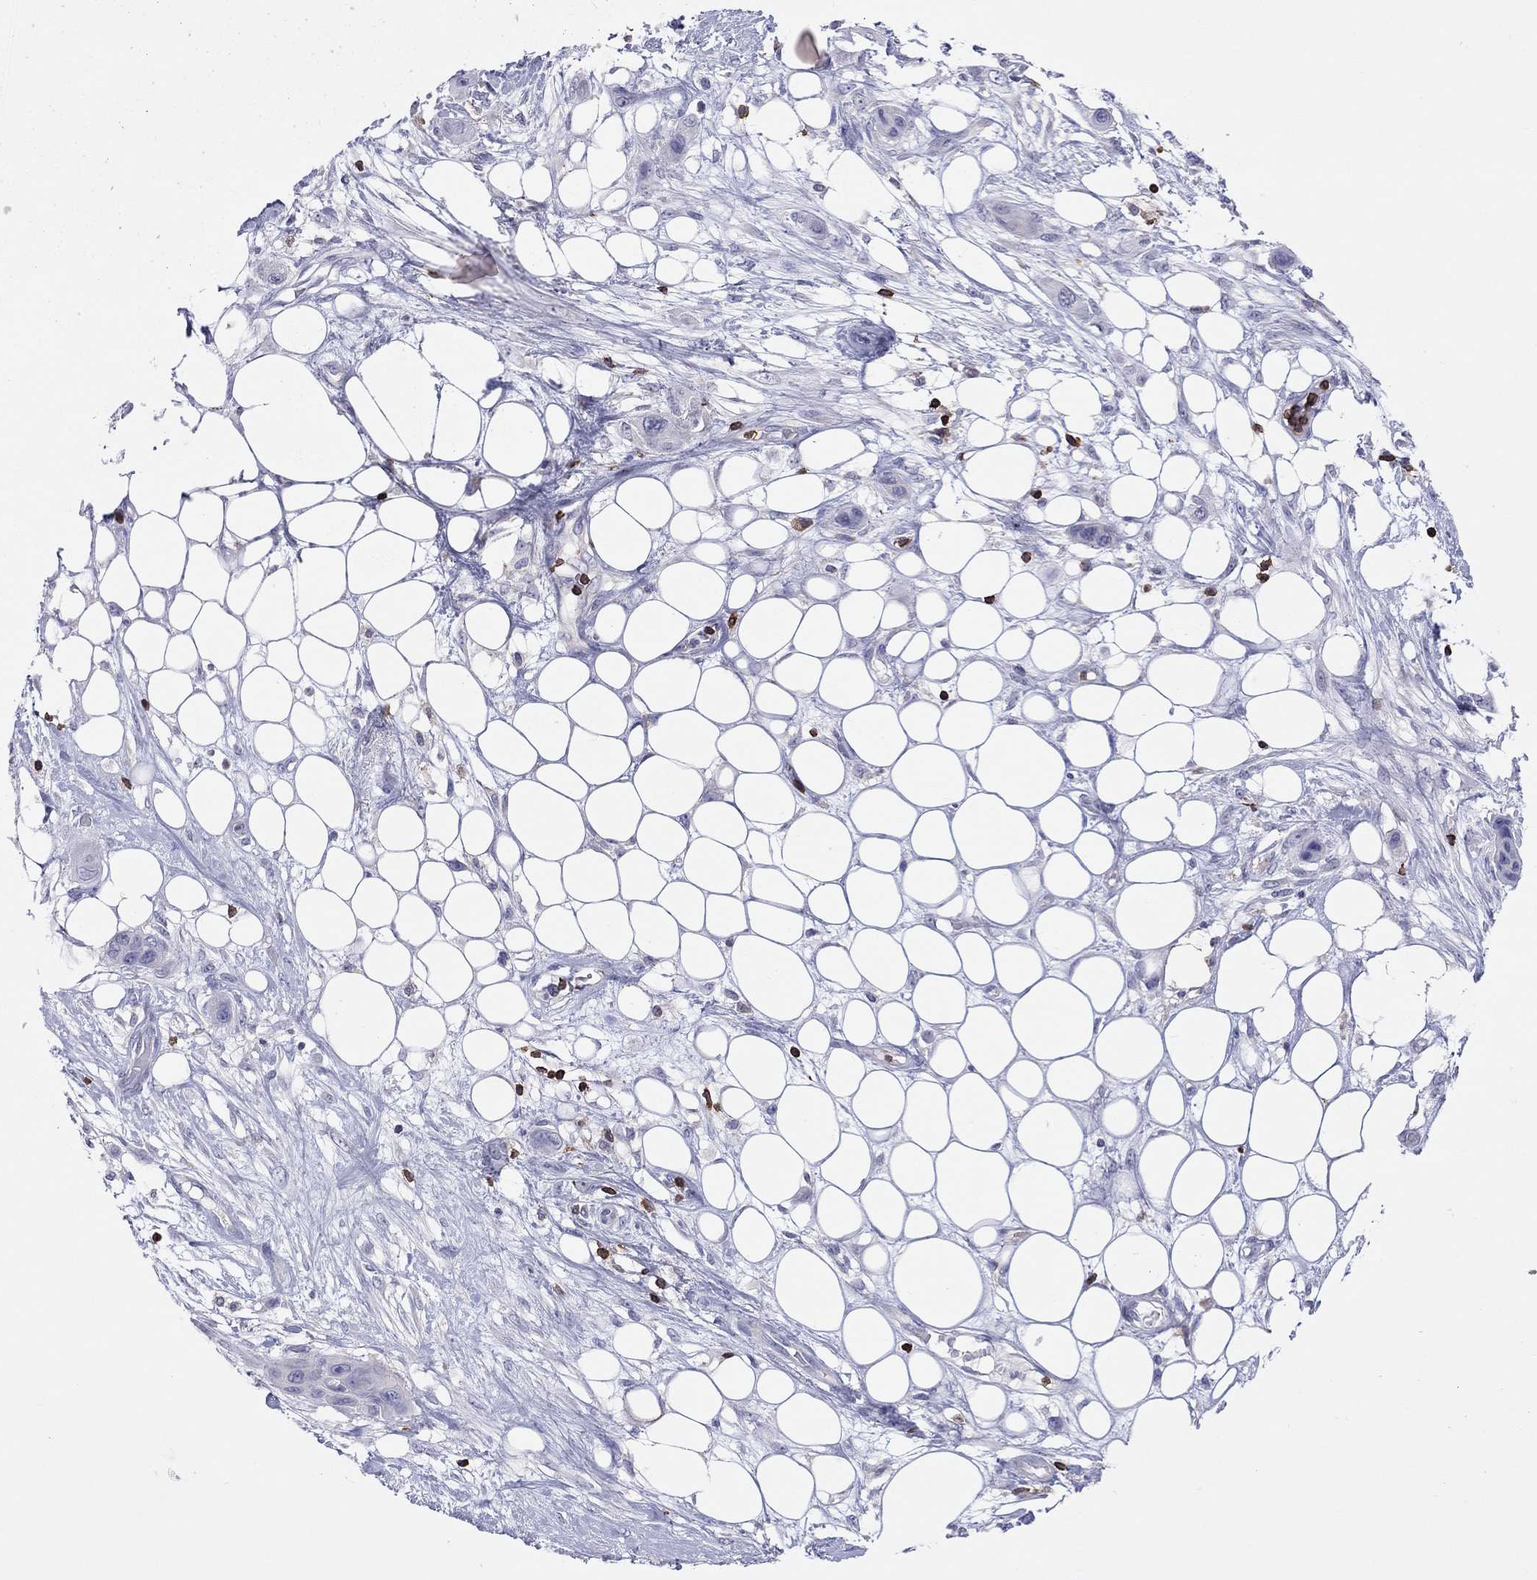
{"staining": {"intensity": "negative", "quantity": "none", "location": "none"}, "tissue": "skin cancer", "cell_type": "Tumor cells", "image_type": "cancer", "snomed": [{"axis": "morphology", "description": "Squamous cell carcinoma, NOS"}, {"axis": "topography", "description": "Skin"}], "caption": "Image shows no significant protein expression in tumor cells of skin cancer. The staining was performed using DAB to visualize the protein expression in brown, while the nuclei were stained in blue with hematoxylin (Magnification: 20x).", "gene": "MND1", "patient": {"sex": "male", "age": 79}}